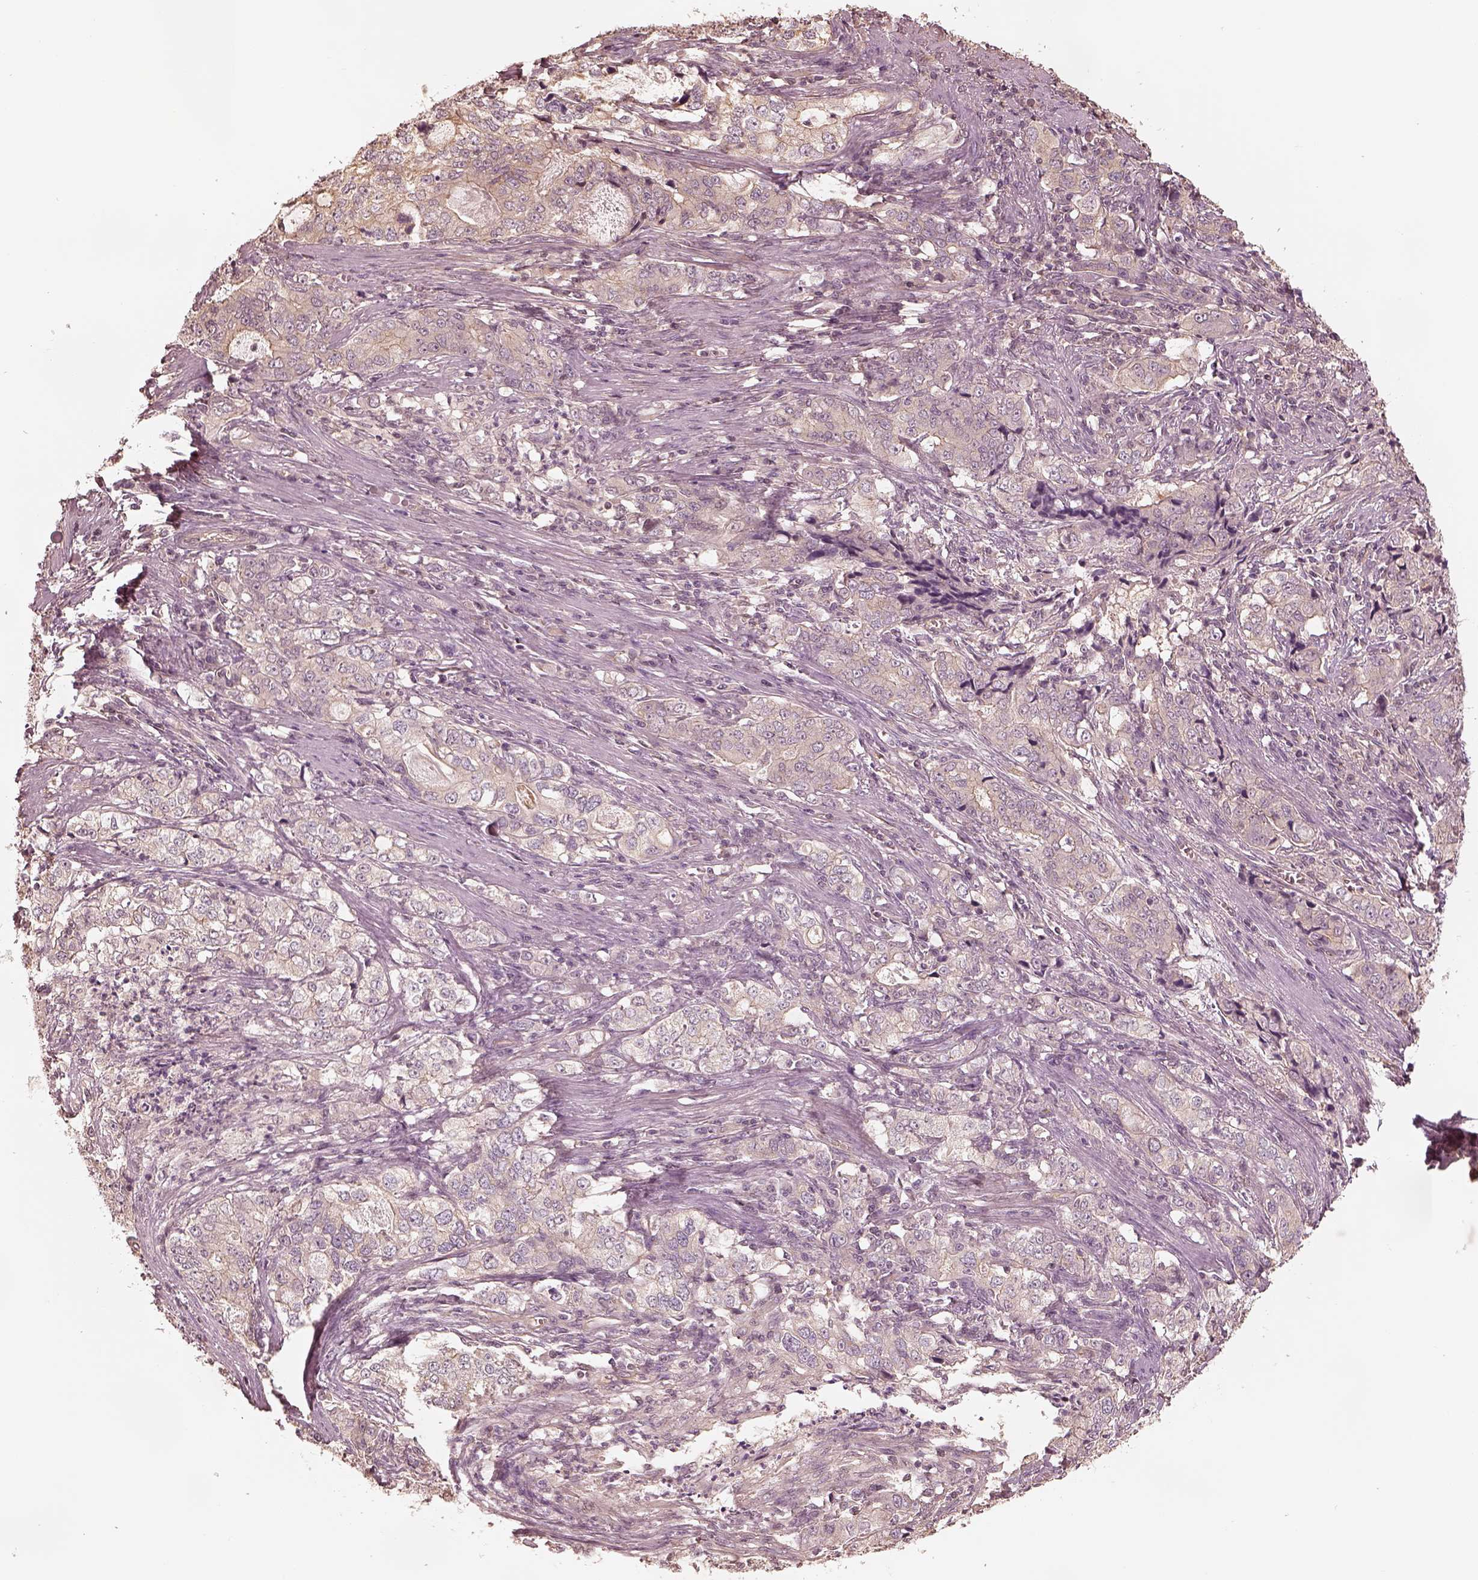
{"staining": {"intensity": "negative", "quantity": "none", "location": "none"}, "tissue": "stomach cancer", "cell_type": "Tumor cells", "image_type": "cancer", "snomed": [{"axis": "morphology", "description": "Adenocarcinoma, NOS"}, {"axis": "topography", "description": "Stomach, lower"}], "caption": "Stomach adenocarcinoma was stained to show a protein in brown. There is no significant staining in tumor cells.", "gene": "KIF5C", "patient": {"sex": "female", "age": 72}}